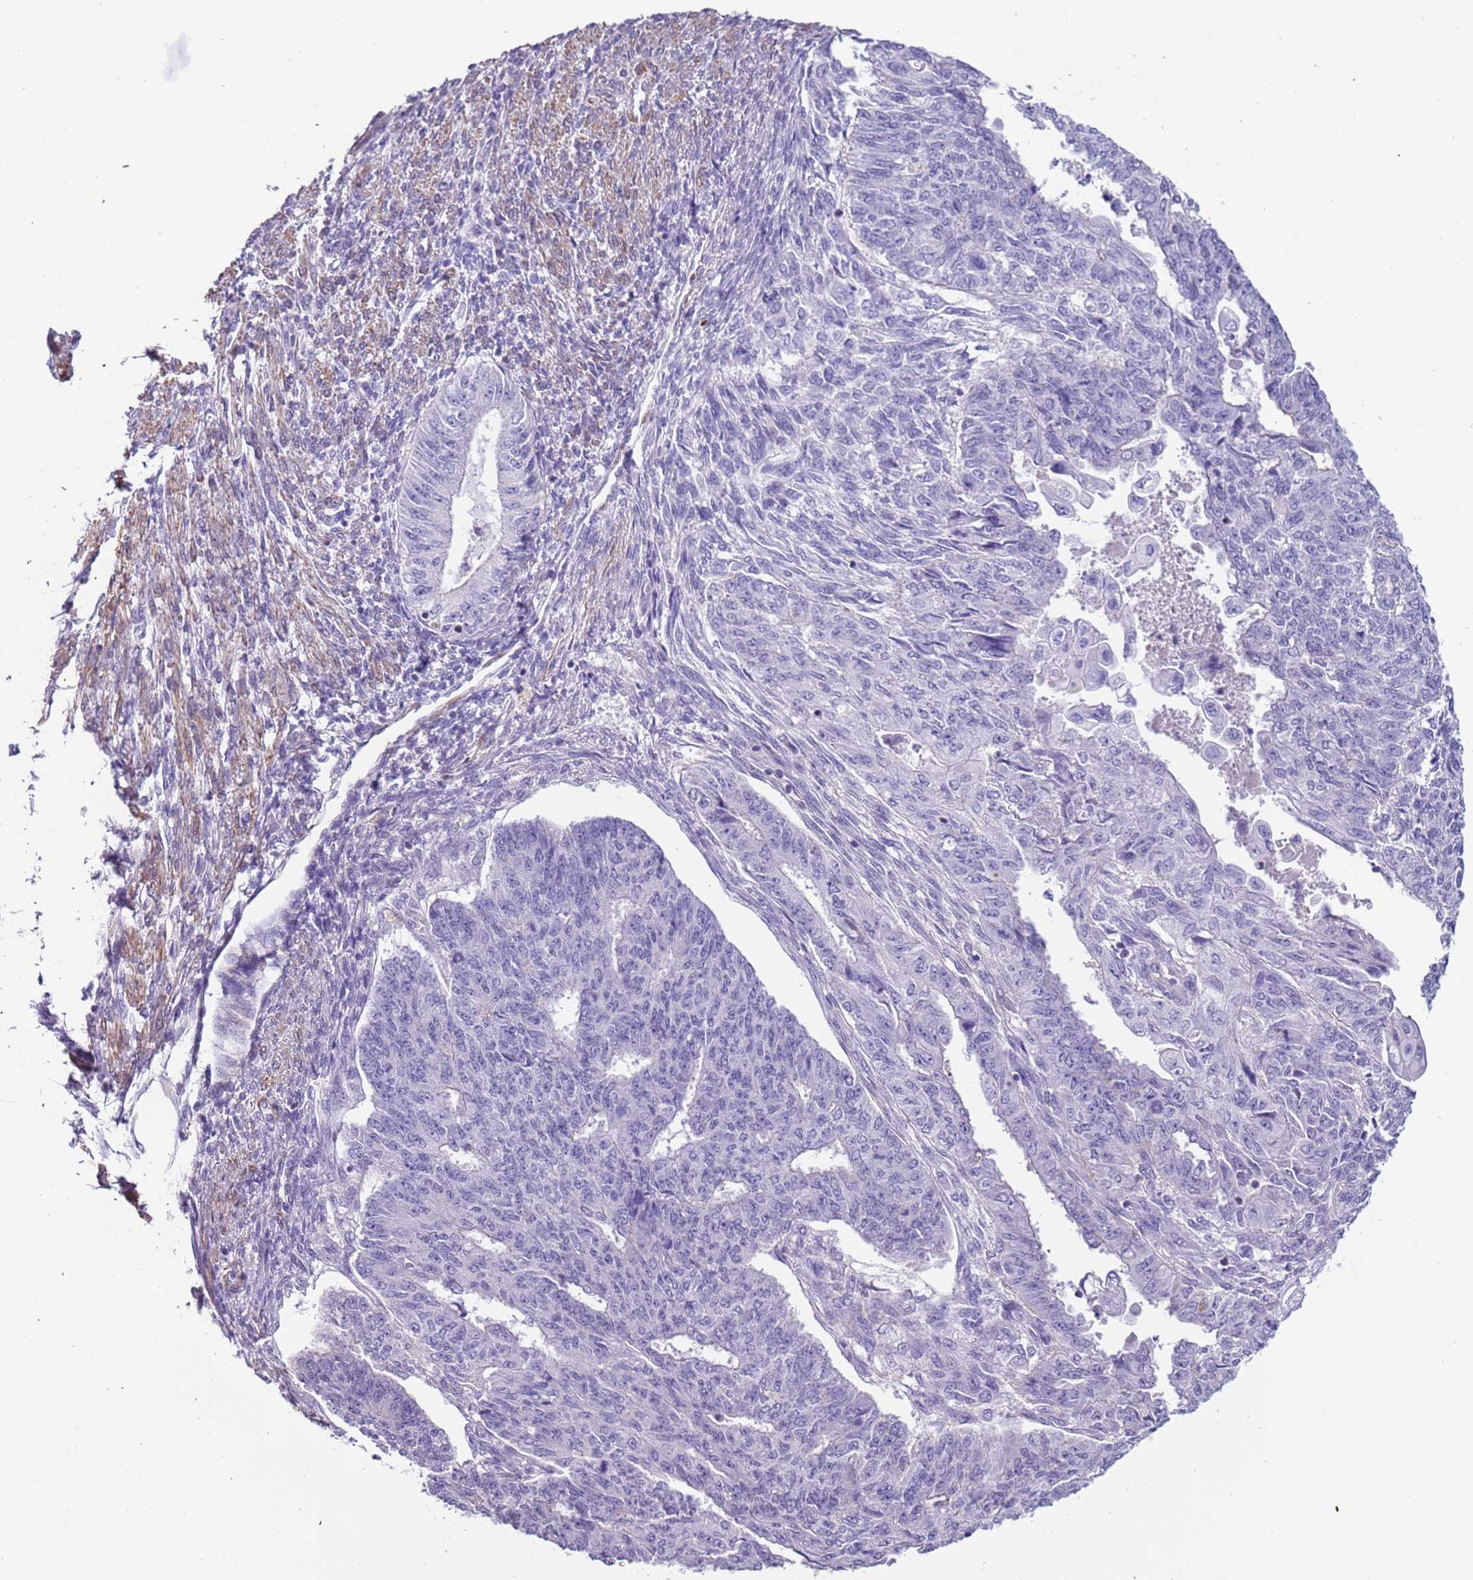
{"staining": {"intensity": "negative", "quantity": "none", "location": "none"}, "tissue": "endometrial cancer", "cell_type": "Tumor cells", "image_type": "cancer", "snomed": [{"axis": "morphology", "description": "Adenocarcinoma, NOS"}, {"axis": "topography", "description": "Endometrium"}], "caption": "DAB immunohistochemical staining of endometrial adenocarcinoma displays no significant staining in tumor cells.", "gene": "PCGF2", "patient": {"sex": "female", "age": 32}}